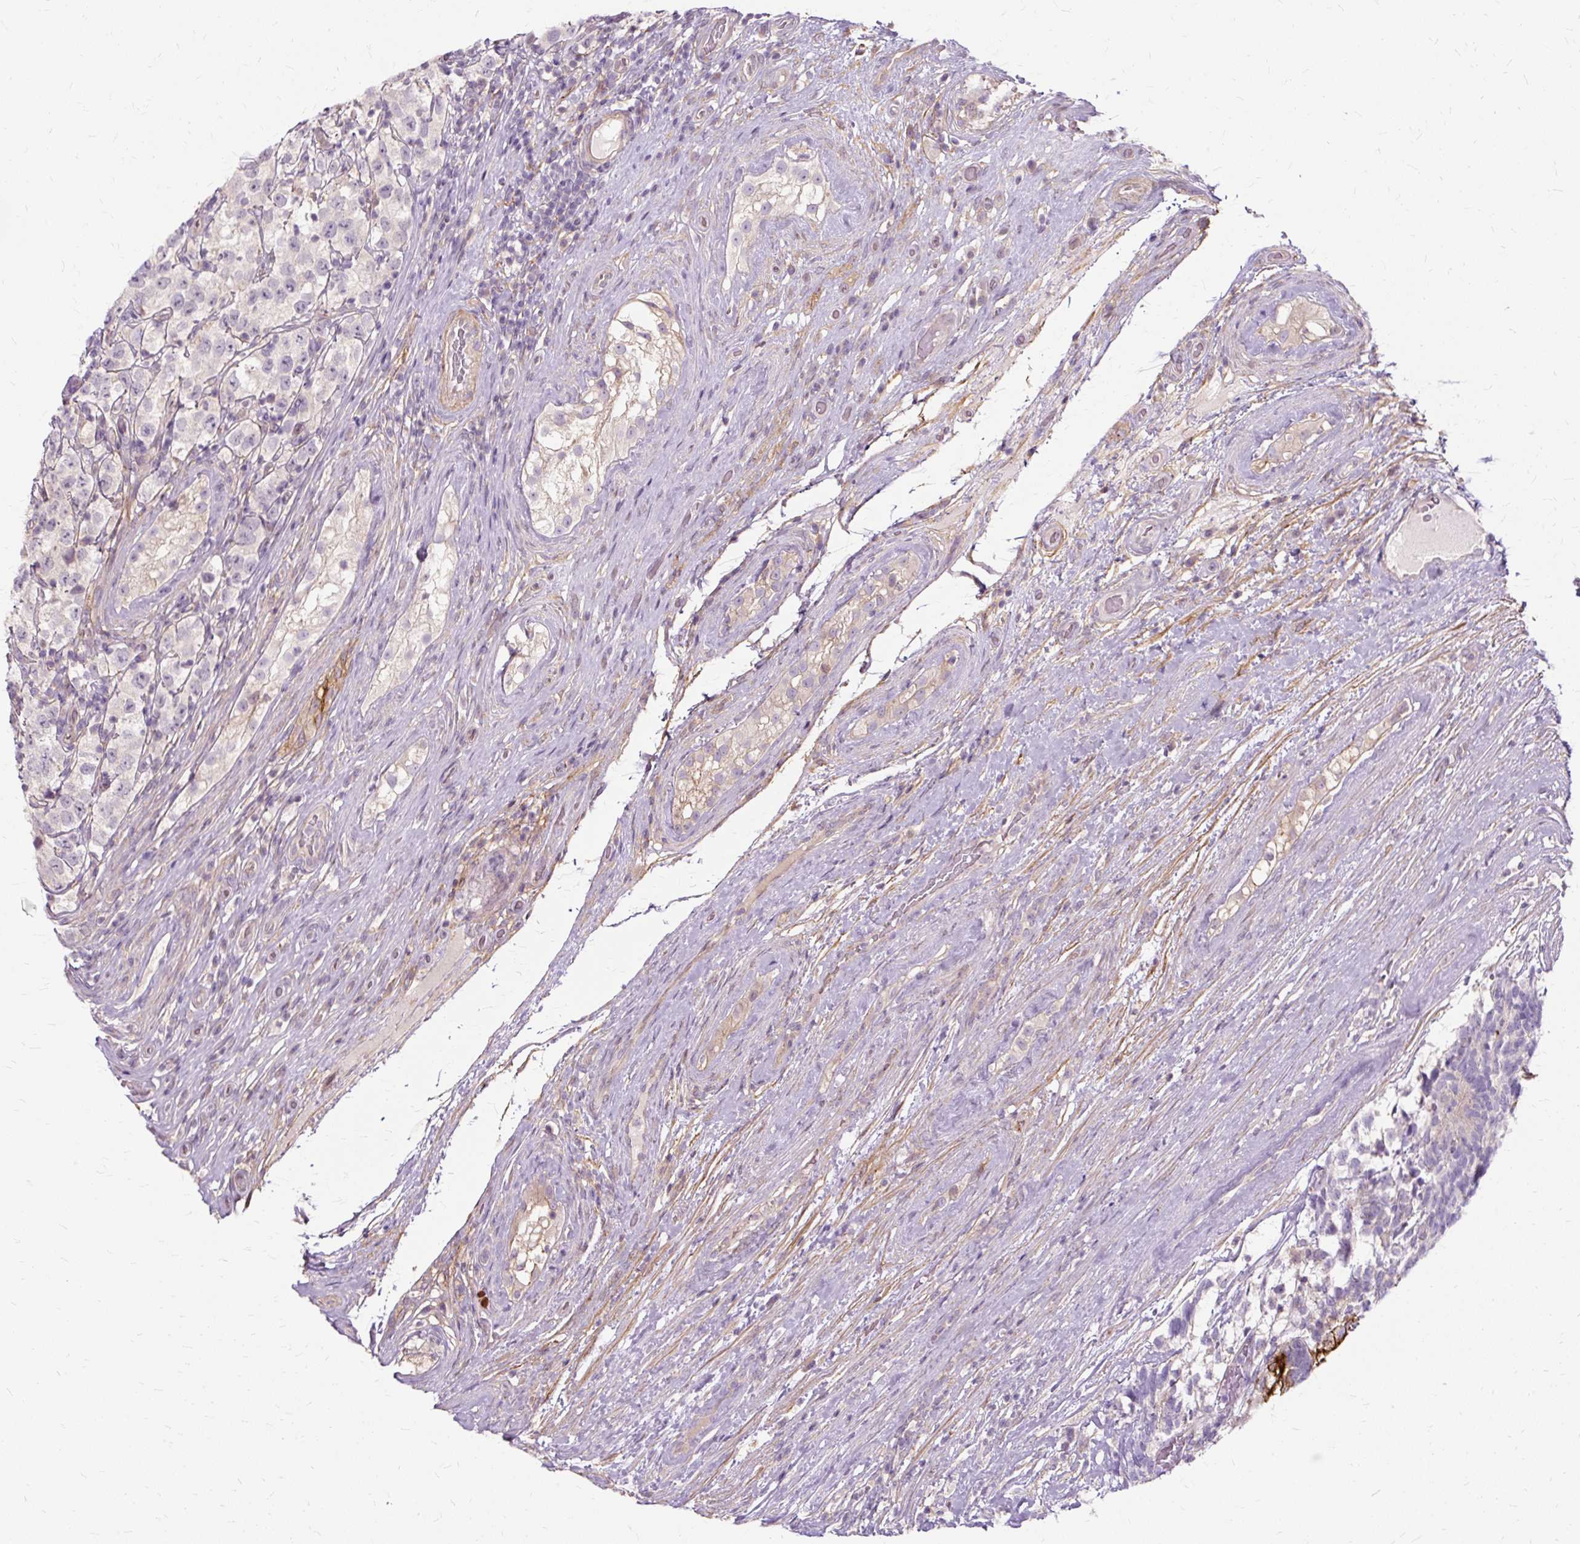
{"staining": {"intensity": "negative", "quantity": "none", "location": "none"}, "tissue": "testis cancer", "cell_type": "Tumor cells", "image_type": "cancer", "snomed": [{"axis": "morphology", "description": "Seminoma, NOS"}, {"axis": "morphology", "description": "Carcinoma, Embryonal, NOS"}, {"axis": "topography", "description": "Testis"}], "caption": "Human embryonal carcinoma (testis) stained for a protein using immunohistochemistry (IHC) reveals no positivity in tumor cells.", "gene": "TSPAN8", "patient": {"sex": "male", "age": 41}}